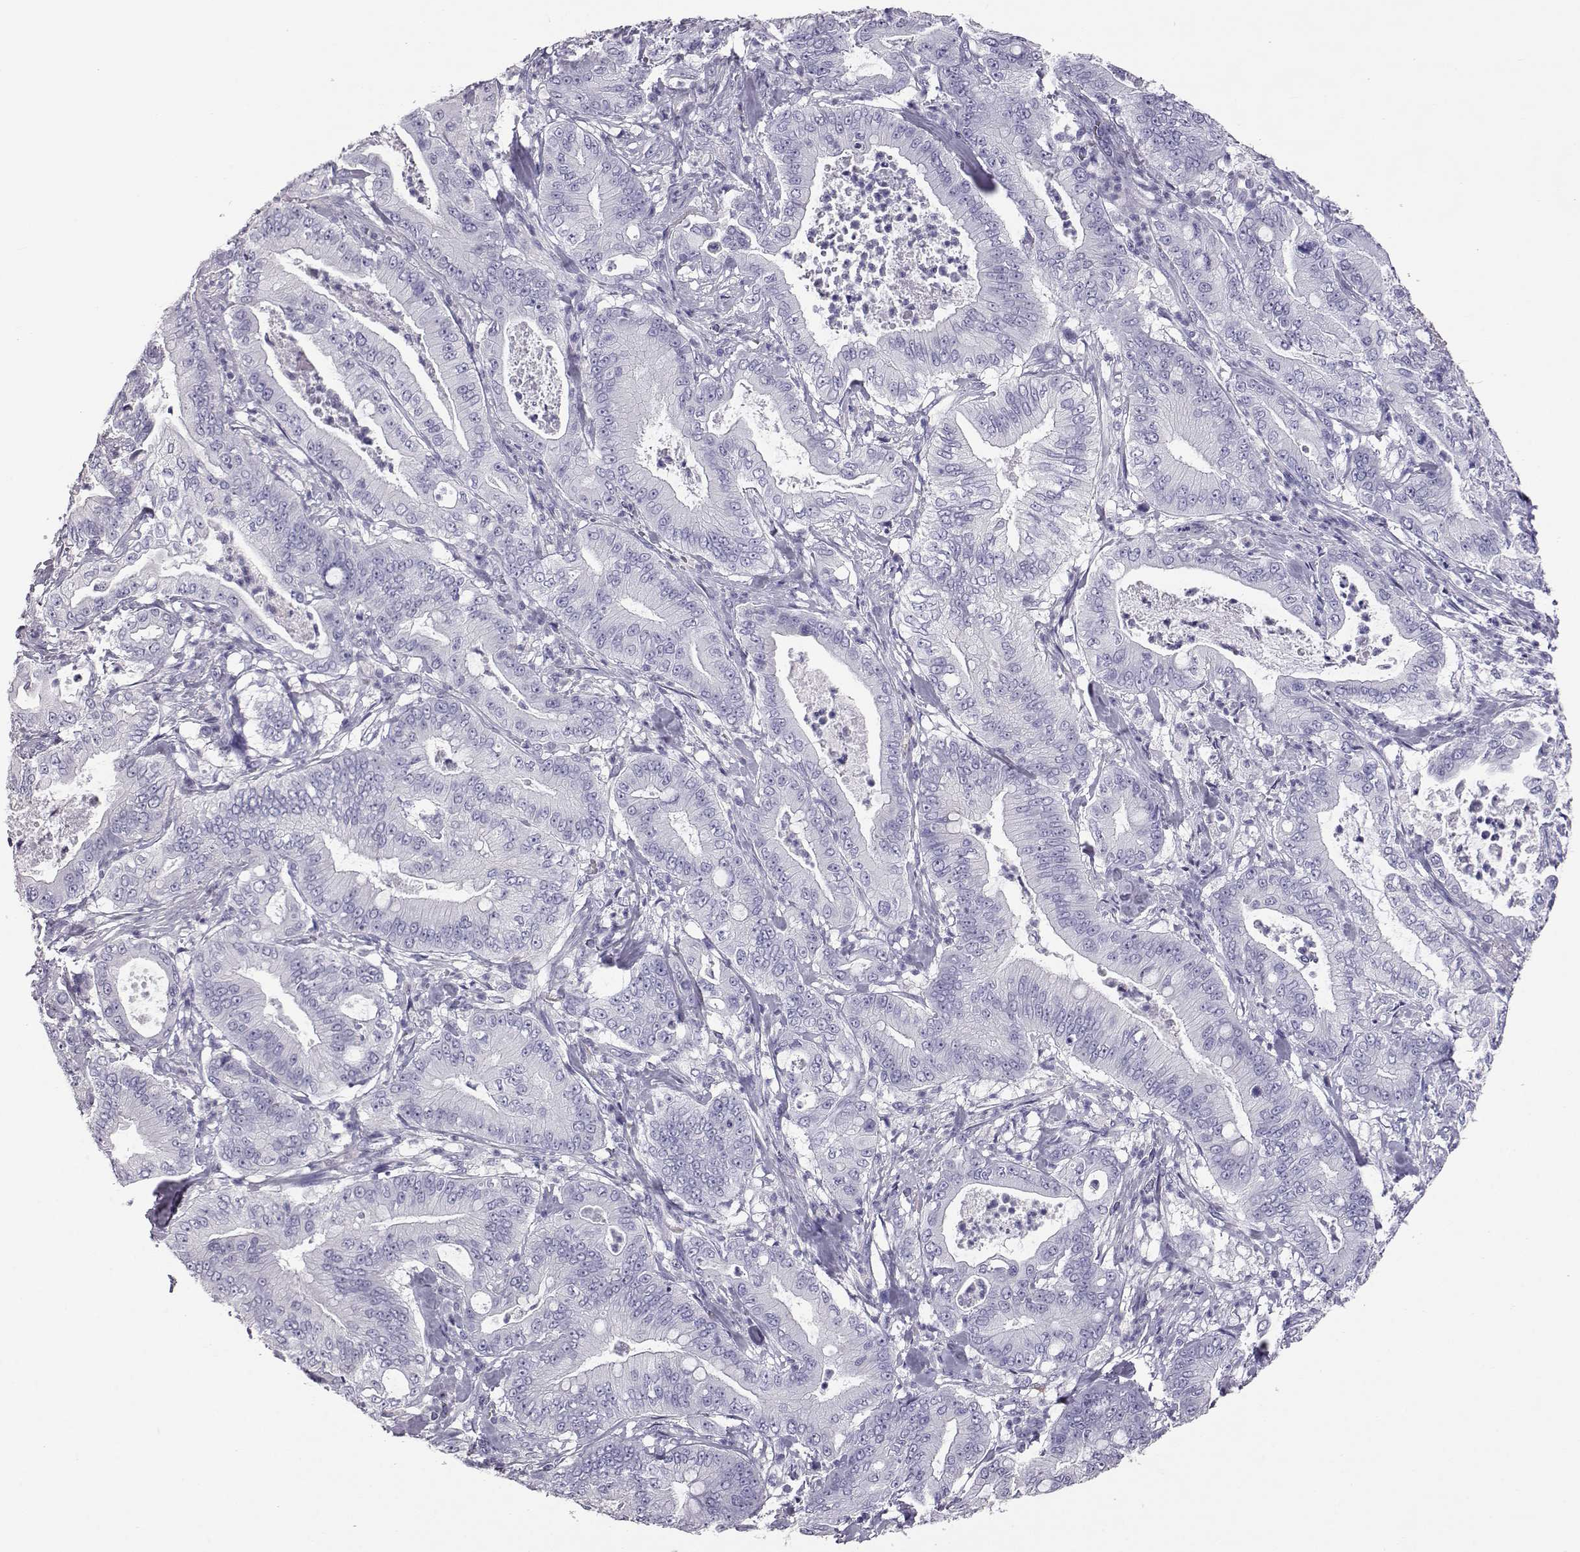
{"staining": {"intensity": "negative", "quantity": "none", "location": "none"}, "tissue": "pancreatic cancer", "cell_type": "Tumor cells", "image_type": "cancer", "snomed": [{"axis": "morphology", "description": "Adenocarcinoma, NOS"}, {"axis": "topography", "description": "Pancreas"}], "caption": "DAB (3,3'-diaminobenzidine) immunohistochemical staining of human adenocarcinoma (pancreatic) displays no significant staining in tumor cells. The staining was performed using DAB (3,3'-diaminobenzidine) to visualize the protein expression in brown, while the nuclei were stained in blue with hematoxylin (Magnification: 20x).", "gene": "AKR1B1", "patient": {"sex": "male", "age": 71}}